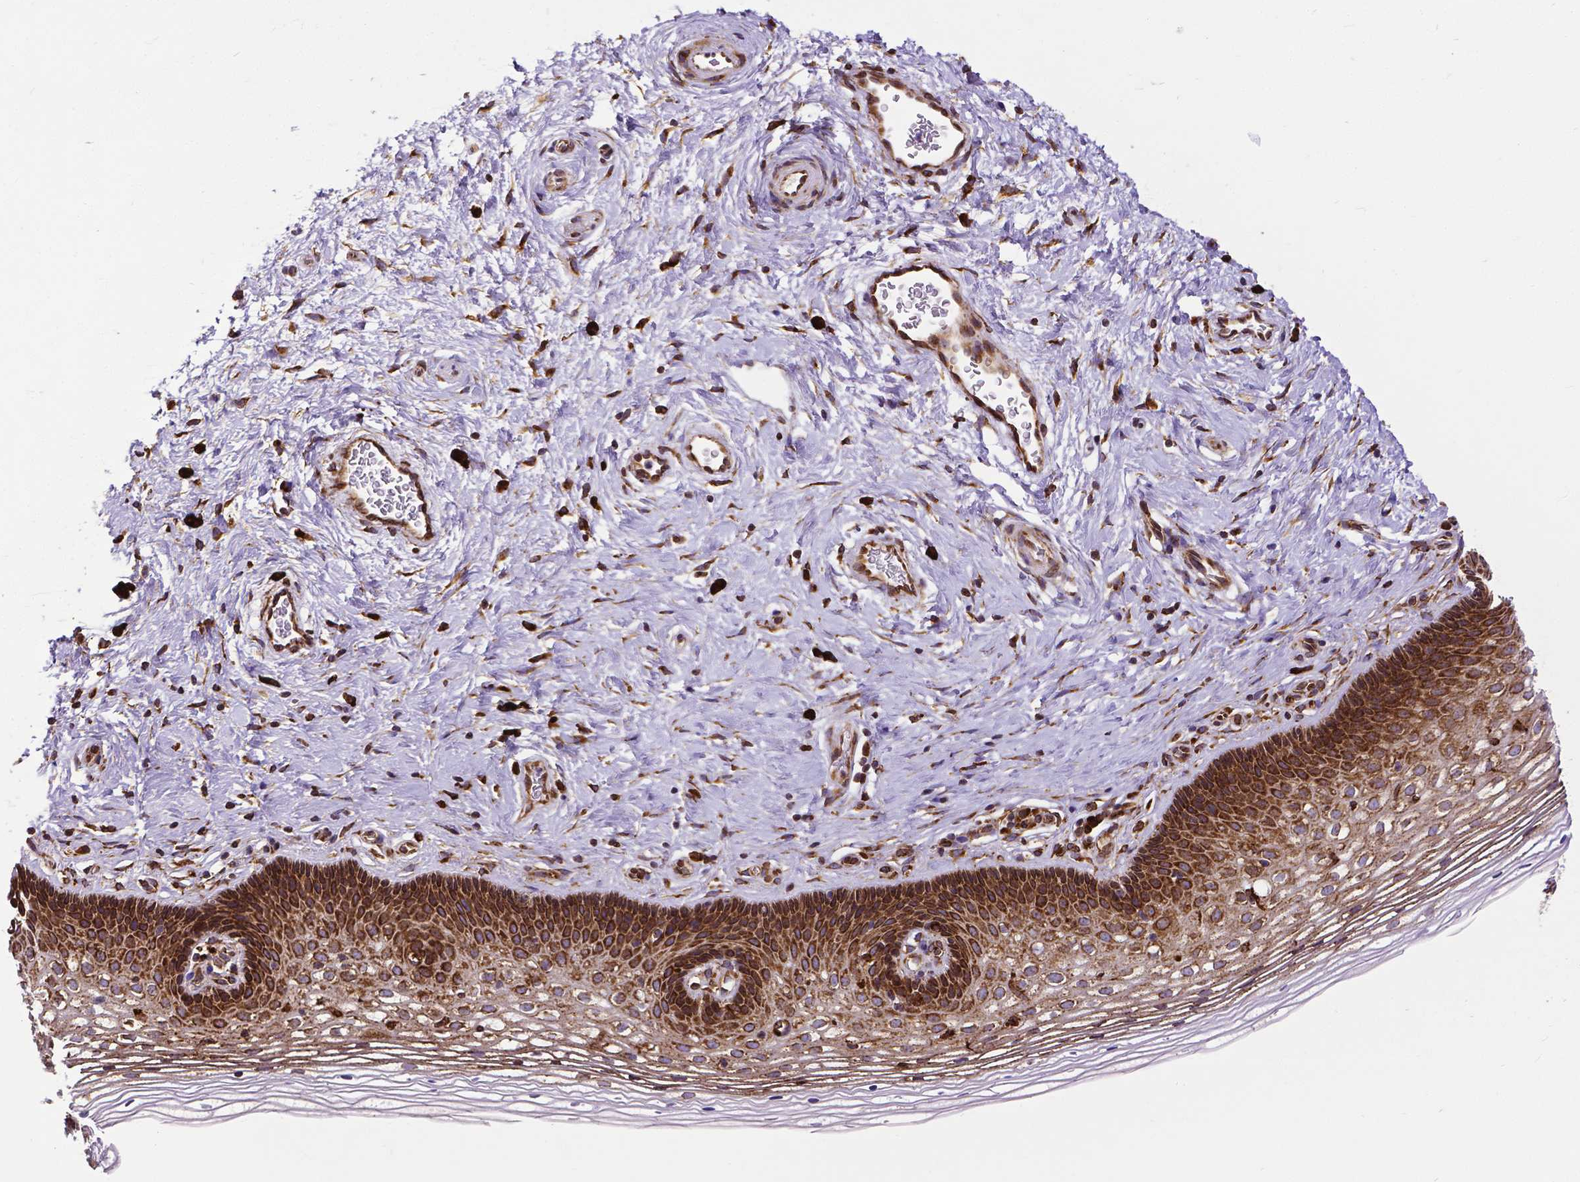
{"staining": {"intensity": "strong", "quantity": ">75%", "location": "cytoplasmic/membranous"}, "tissue": "cervix", "cell_type": "Squamous epithelial cells", "image_type": "normal", "snomed": [{"axis": "morphology", "description": "Normal tissue, NOS"}, {"axis": "topography", "description": "Cervix"}], "caption": "Brown immunohistochemical staining in benign cervix exhibits strong cytoplasmic/membranous expression in about >75% of squamous epithelial cells. (brown staining indicates protein expression, while blue staining denotes nuclei).", "gene": "MTDH", "patient": {"sex": "female", "age": 34}}